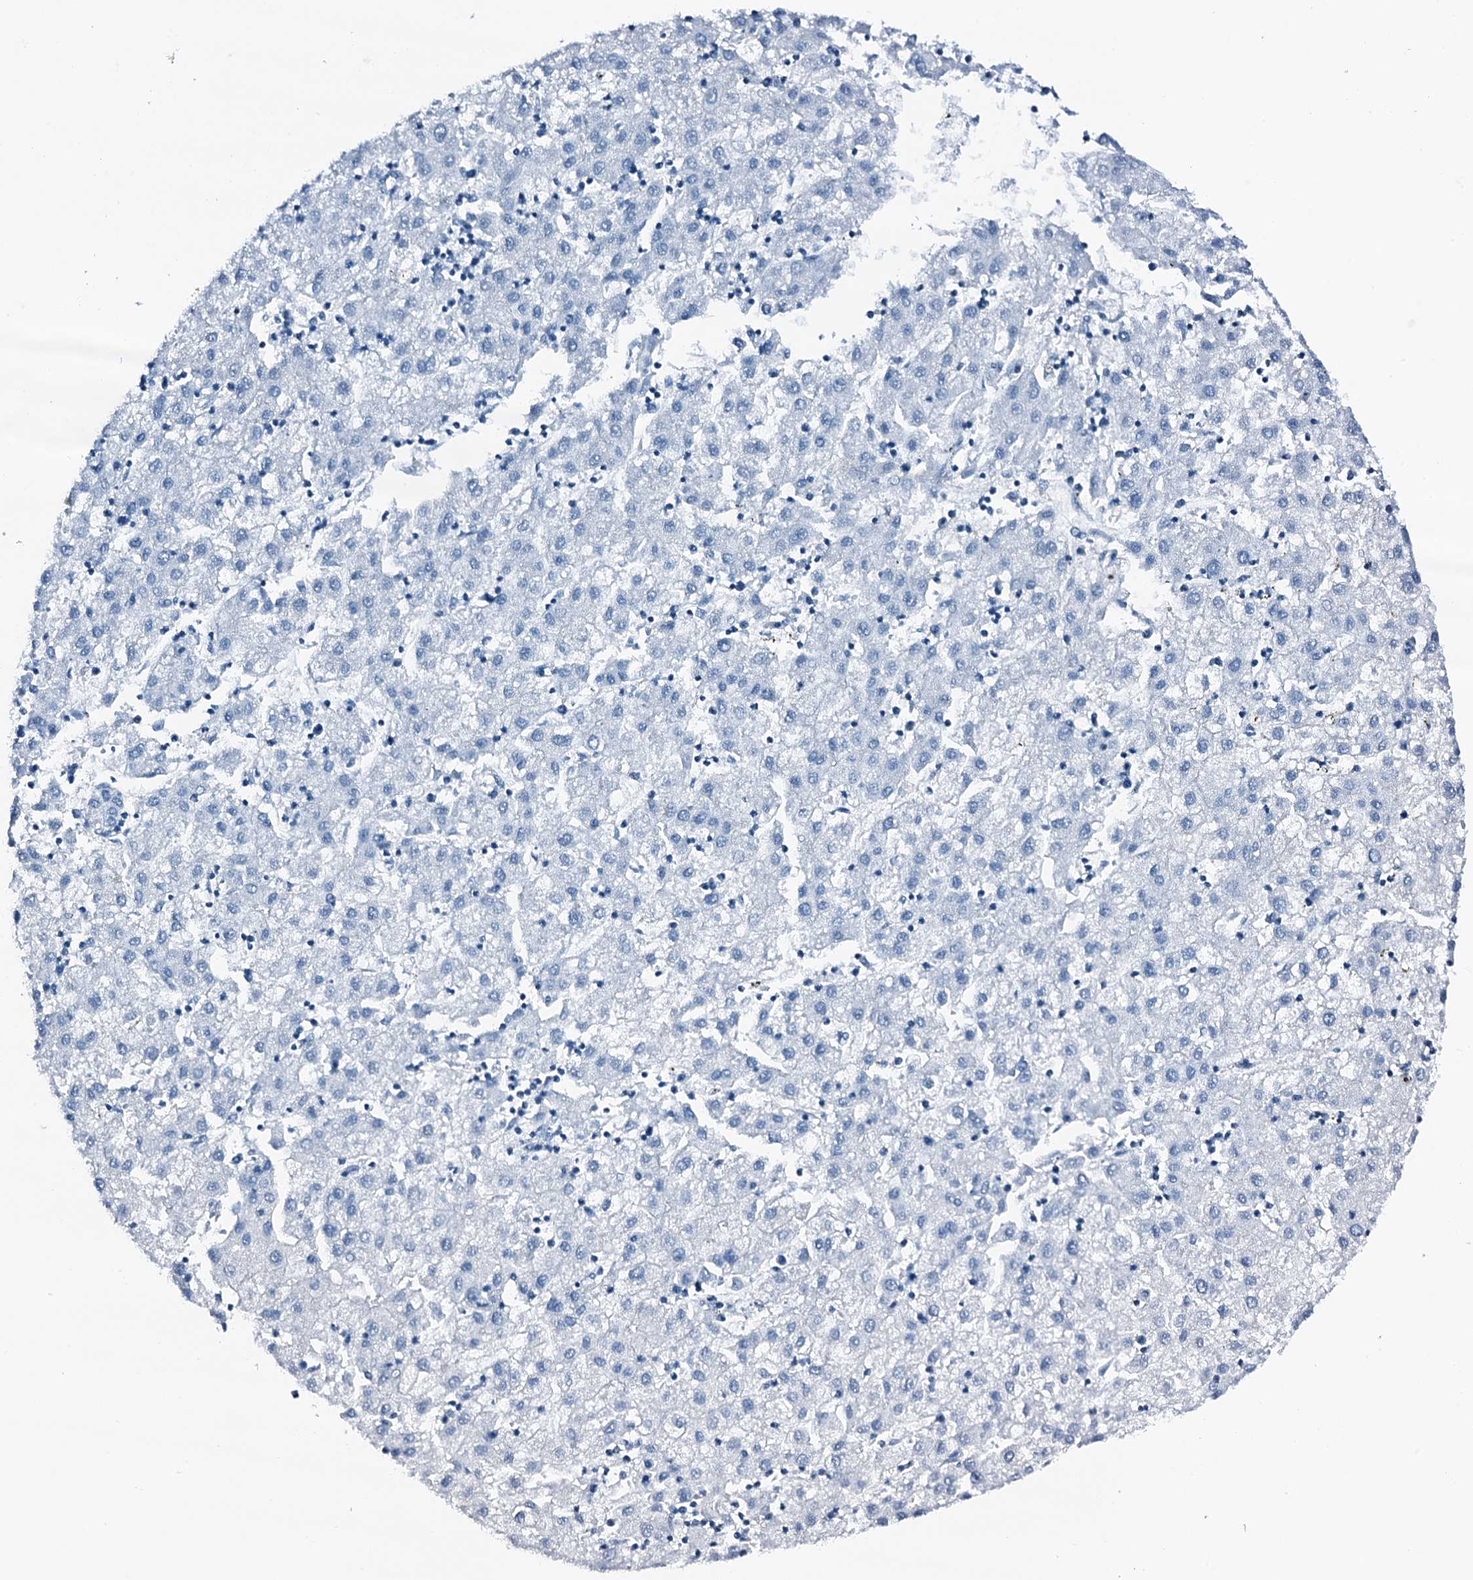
{"staining": {"intensity": "negative", "quantity": "none", "location": "none"}, "tissue": "liver cancer", "cell_type": "Tumor cells", "image_type": "cancer", "snomed": [{"axis": "morphology", "description": "Carcinoma, Hepatocellular, NOS"}, {"axis": "topography", "description": "Liver"}], "caption": "IHC histopathology image of neoplastic tissue: human liver hepatocellular carcinoma stained with DAB shows no significant protein positivity in tumor cells.", "gene": "PTH", "patient": {"sex": "male", "age": 72}}